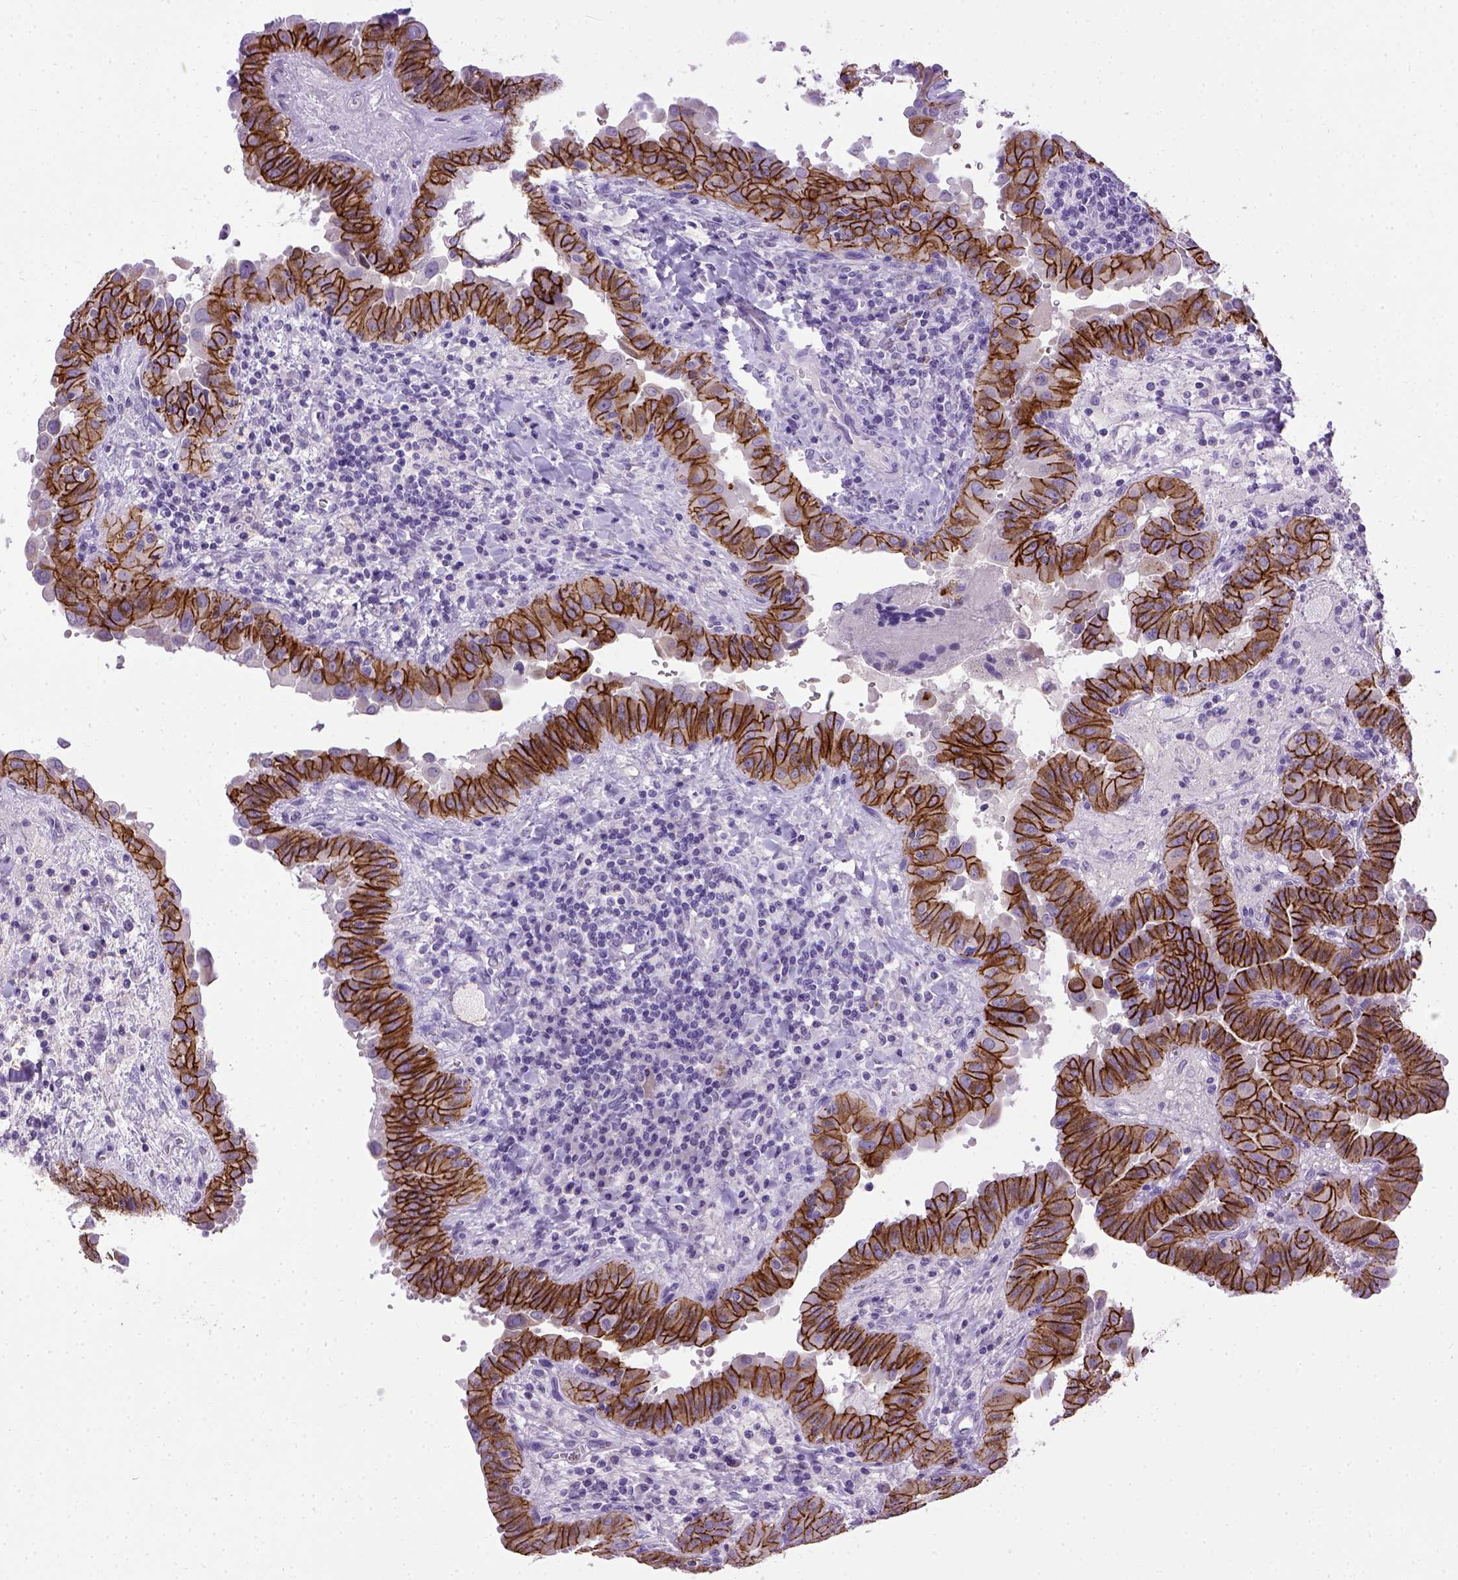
{"staining": {"intensity": "strong", "quantity": "<25%", "location": "cytoplasmic/membranous"}, "tissue": "thyroid cancer", "cell_type": "Tumor cells", "image_type": "cancer", "snomed": [{"axis": "morphology", "description": "Papillary adenocarcinoma, NOS"}, {"axis": "topography", "description": "Thyroid gland"}], "caption": "This is an image of immunohistochemistry (IHC) staining of thyroid cancer, which shows strong expression in the cytoplasmic/membranous of tumor cells.", "gene": "CDH1", "patient": {"sex": "female", "age": 37}}